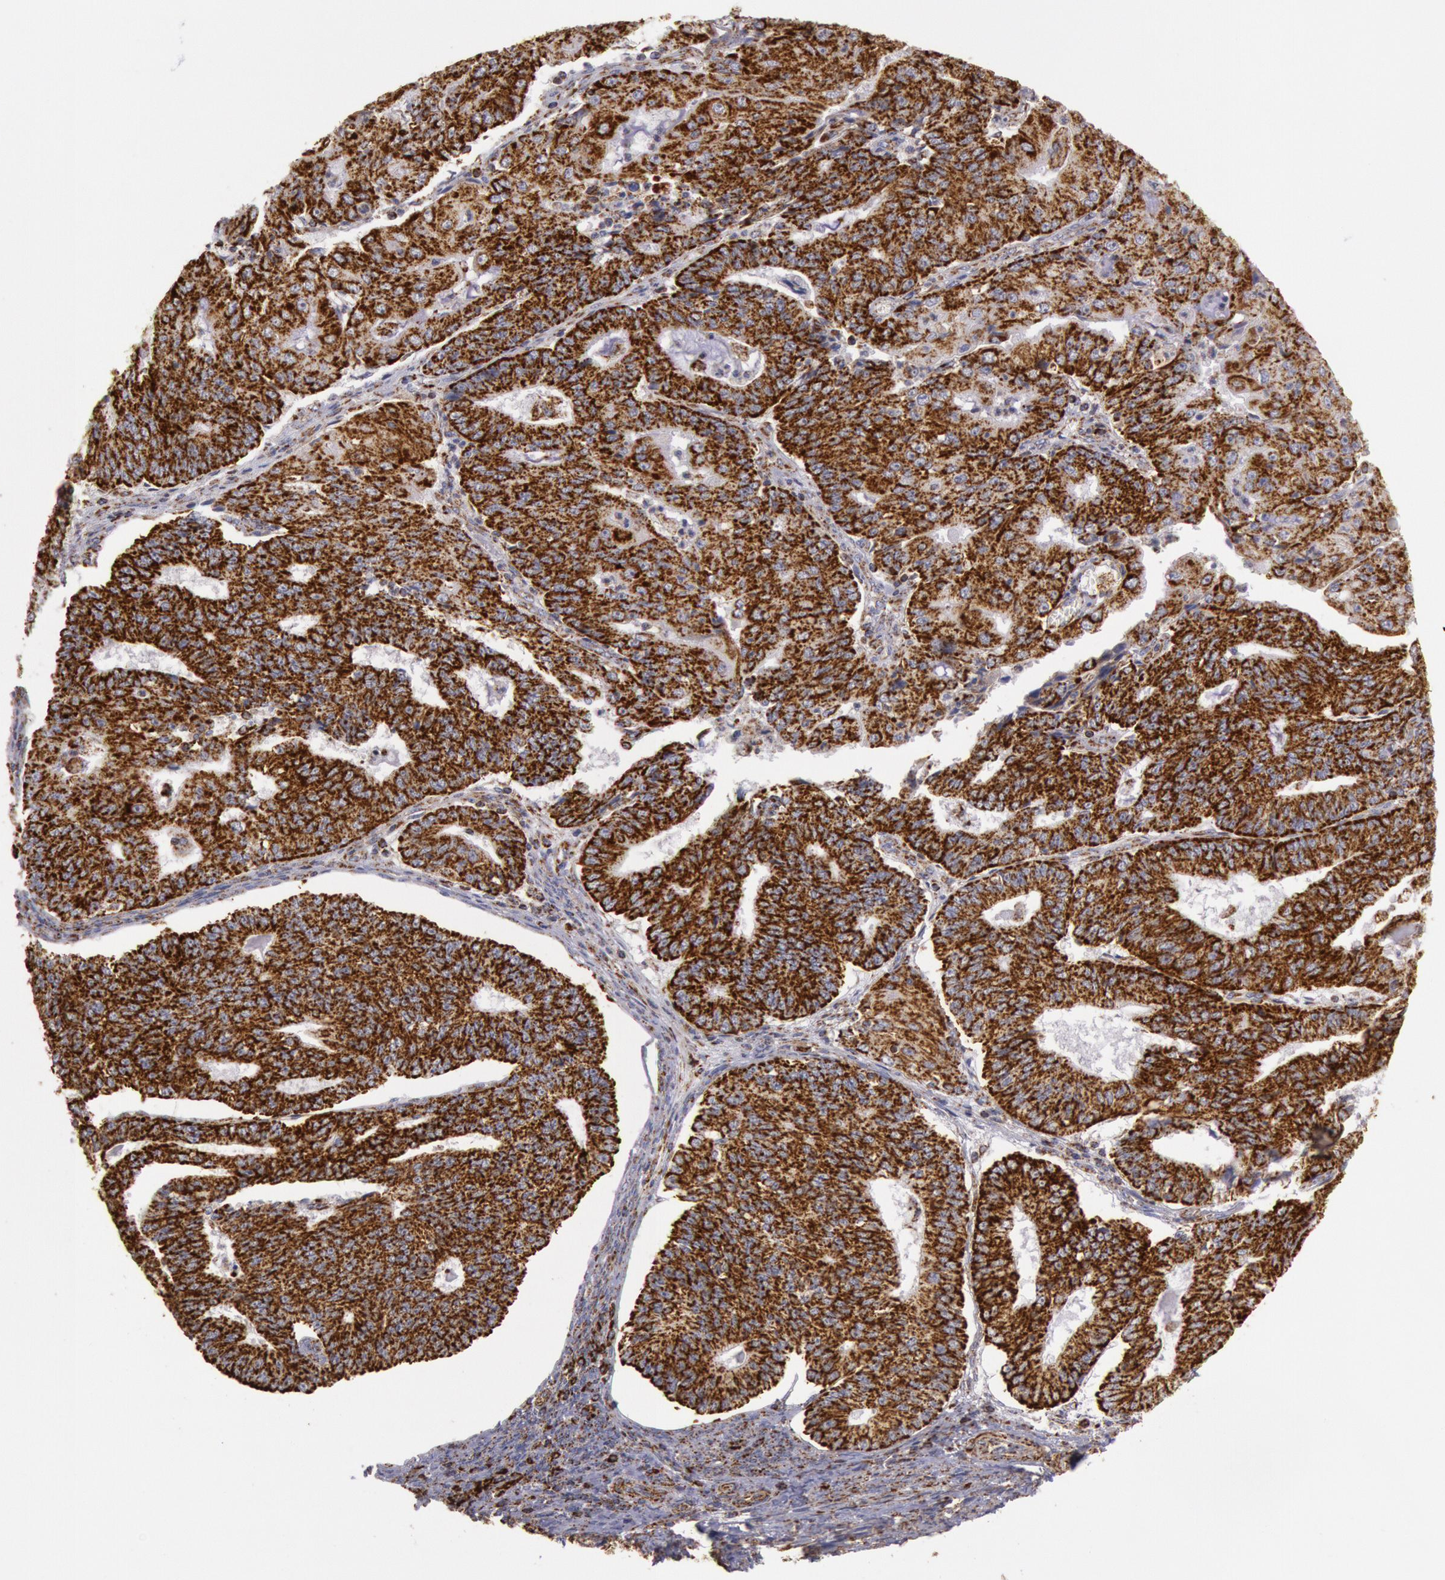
{"staining": {"intensity": "strong", "quantity": ">75%", "location": "cytoplasmic/membranous"}, "tissue": "endometrial cancer", "cell_type": "Tumor cells", "image_type": "cancer", "snomed": [{"axis": "morphology", "description": "Adenocarcinoma, NOS"}, {"axis": "topography", "description": "Endometrium"}], "caption": "Adenocarcinoma (endometrial) stained for a protein demonstrates strong cytoplasmic/membranous positivity in tumor cells.", "gene": "CYC1", "patient": {"sex": "female", "age": 56}}